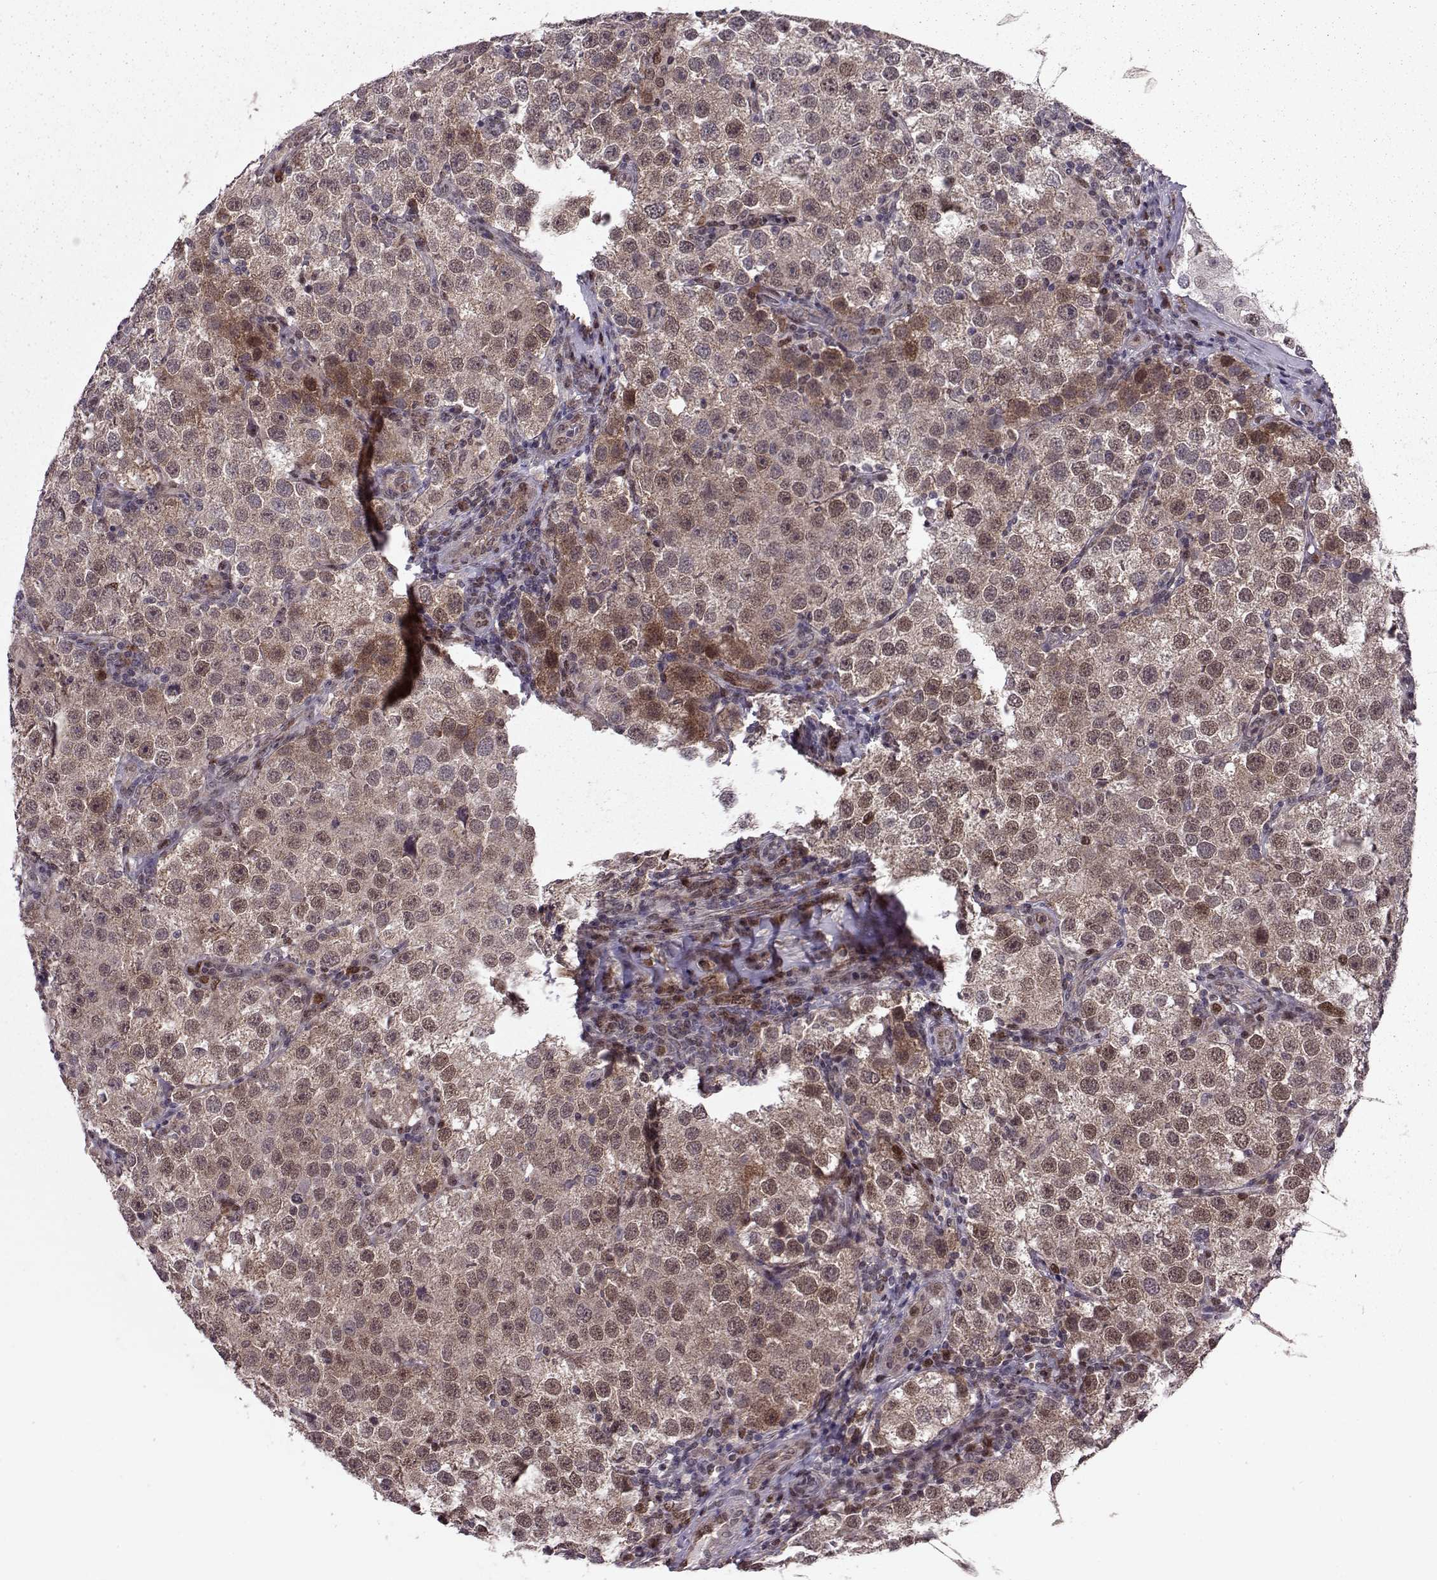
{"staining": {"intensity": "moderate", "quantity": "25%-75%", "location": "cytoplasmic/membranous,nuclear"}, "tissue": "testis cancer", "cell_type": "Tumor cells", "image_type": "cancer", "snomed": [{"axis": "morphology", "description": "Seminoma, NOS"}, {"axis": "topography", "description": "Testis"}], "caption": "Immunohistochemical staining of testis cancer (seminoma) exhibits moderate cytoplasmic/membranous and nuclear protein positivity in approximately 25%-75% of tumor cells.", "gene": "CDK4", "patient": {"sex": "male", "age": 37}}